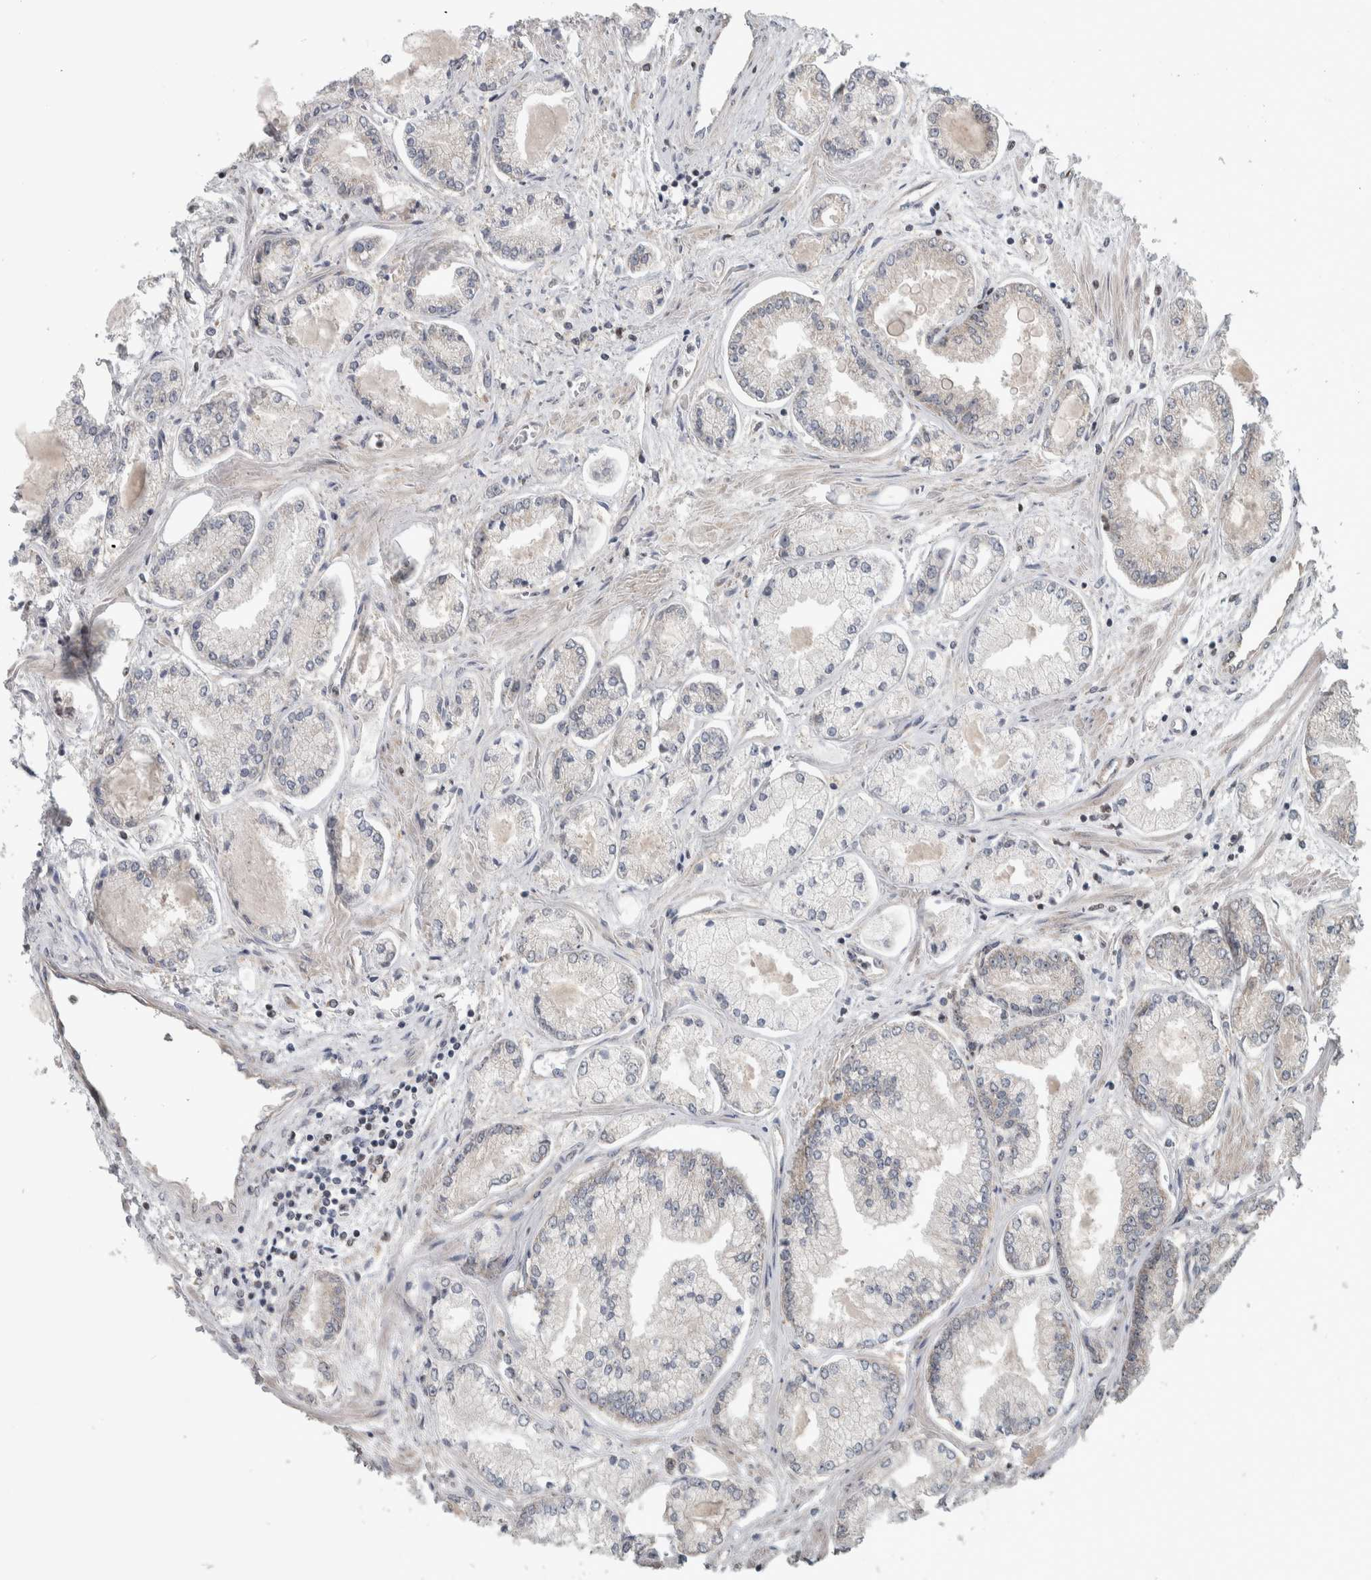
{"staining": {"intensity": "negative", "quantity": "none", "location": "none"}, "tissue": "prostate cancer", "cell_type": "Tumor cells", "image_type": "cancer", "snomed": [{"axis": "morphology", "description": "Adenocarcinoma, Low grade"}, {"axis": "topography", "description": "Prostate"}], "caption": "The micrograph shows no staining of tumor cells in prostate cancer (adenocarcinoma (low-grade)).", "gene": "CWC27", "patient": {"sex": "male", "age": 52}}